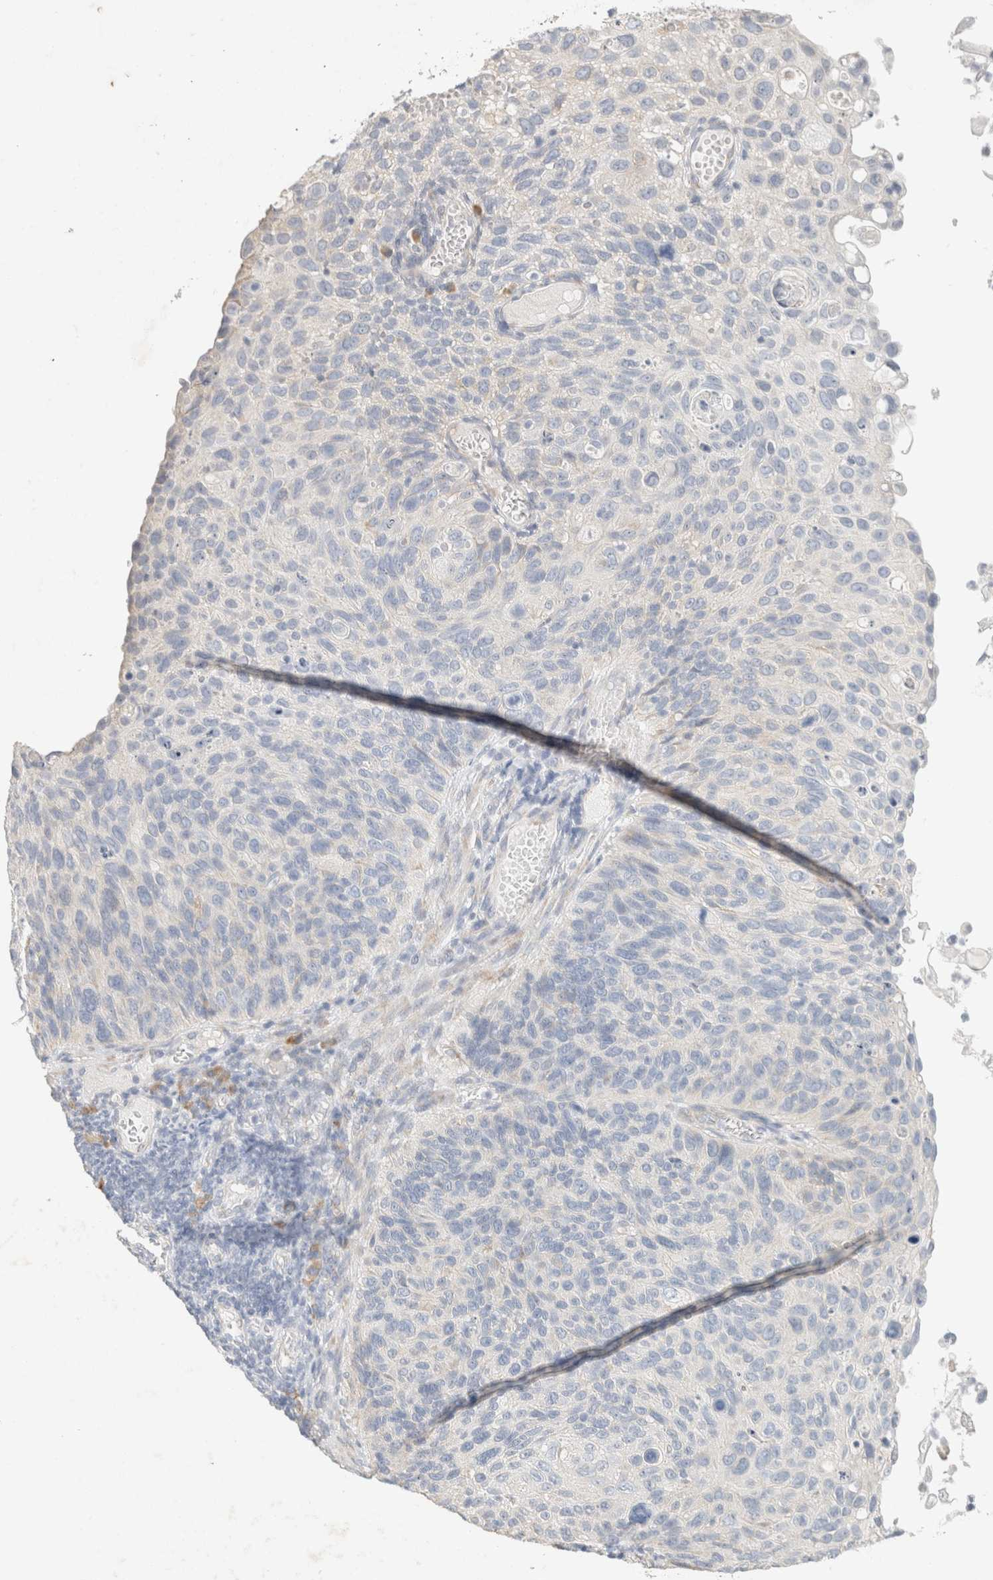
{"staining": {"intensity": "negative", "quantity": "none", "location": "none"}, "tissue": "cervical cancer", "cell_type": "Tumor cells", "image_type": "cancer", "snomed": [{"axis": "morphology", "description": "Squamous cell carcinoma, NOS"}, {"axis": "topography", "description": "Cervix"}], "caption": "DAB immunohistochemical staining of cervical squamous cell carcinoma exhibits no significant staining in tumor cells. Nuclei are stained in blue.", "gene": "NEFM", "patient": {"sex": "female", "age": 70}}